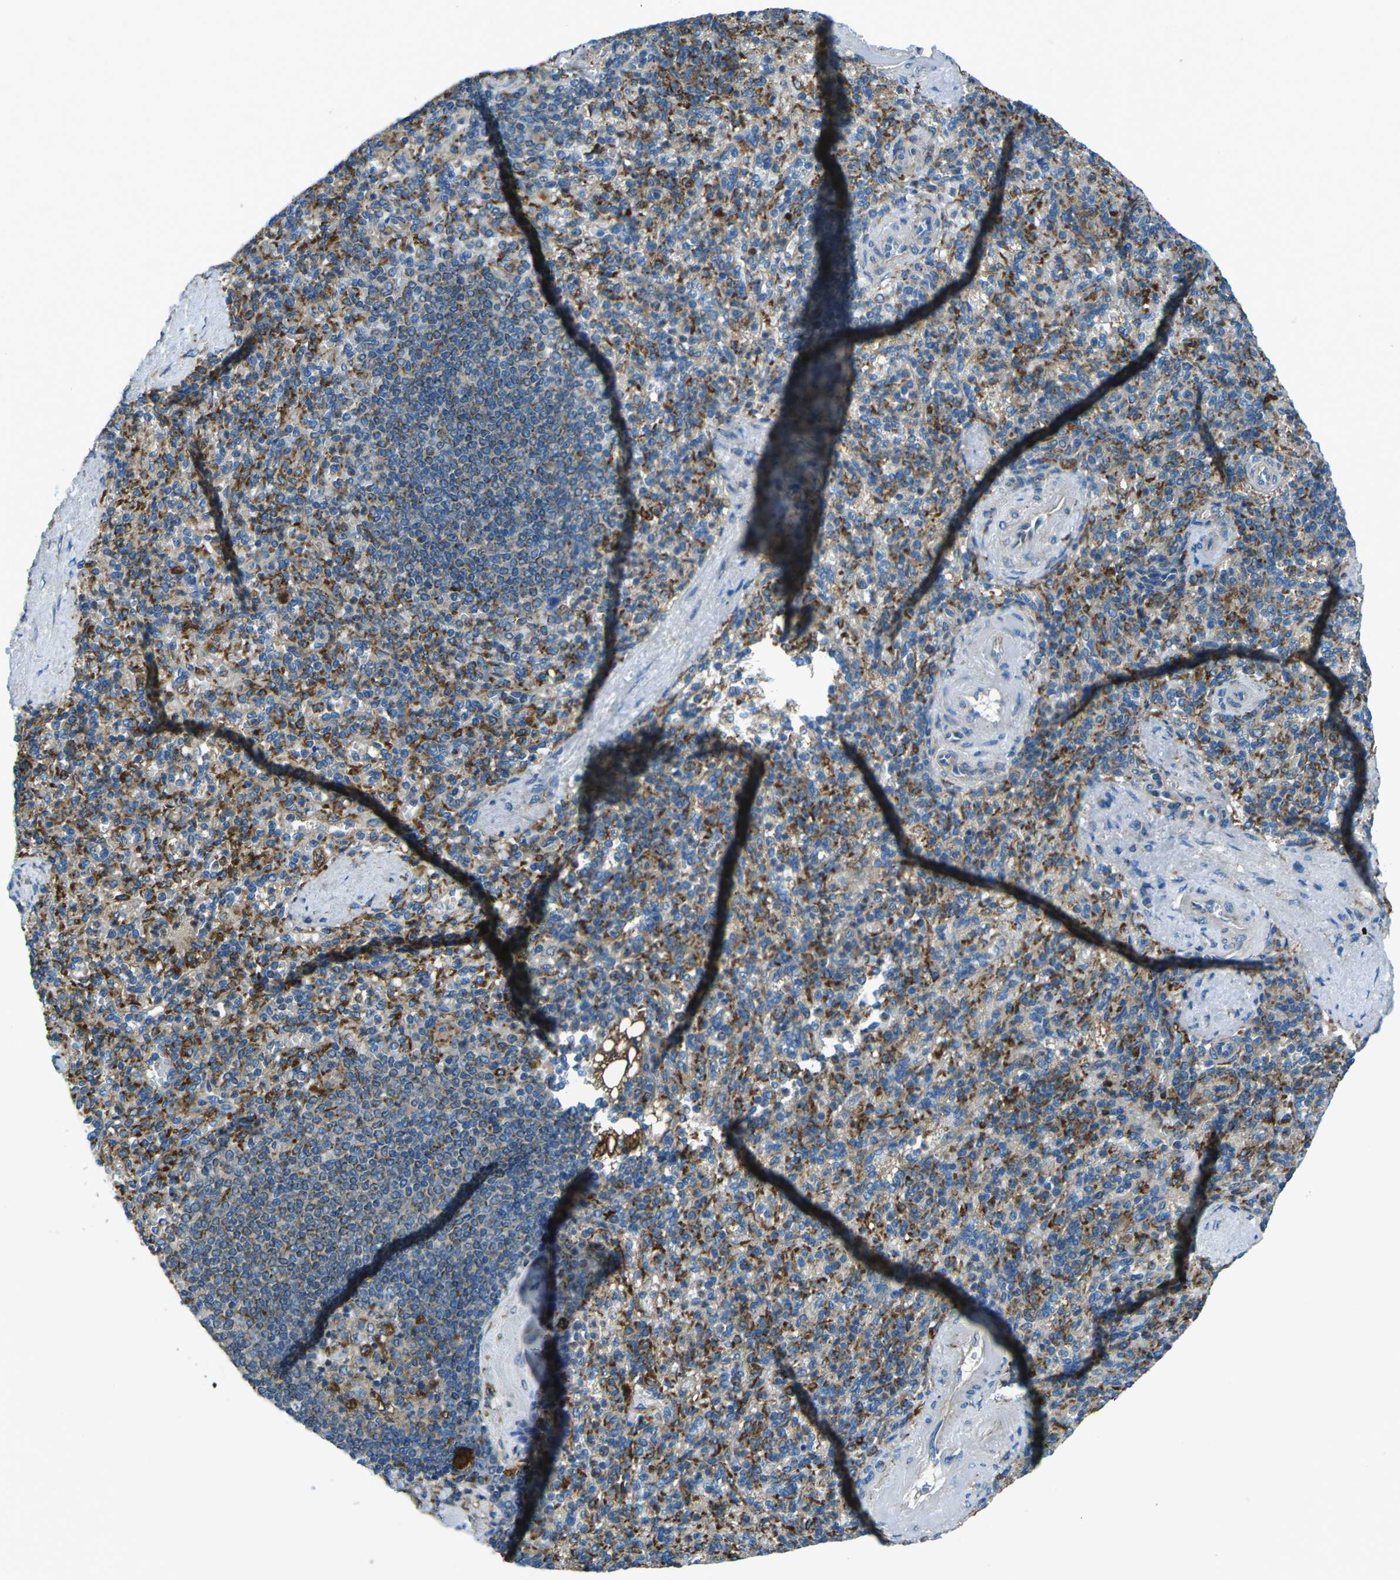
{"staining": {"intensity": "strong", "quantity": "25%-75%", "location": "cytoplasmic/membranous"}, "tissue": "spleen", "cell_type": "Cells in red pulp", "image_type": "normal", "snomed": [{"axis": "morphology", "description": "Normal tissue, NOS"}, {"axis": "topography", "description": "Spleen"}], "caption": "Cells in red pulp demonstrate high levels of strong cytoplasmic/membranous expression in approximately 25%-75% of cells in normal human spleen. The staining was performed using DAB (3,3'-diaminobenzidine) to visualize the protein expression in brown, while the nuclei were stained in blue with hematoxylin (Magnification: 20x).", "gene": "CDK17", "patient": {"sex": "female", "age": 74}}